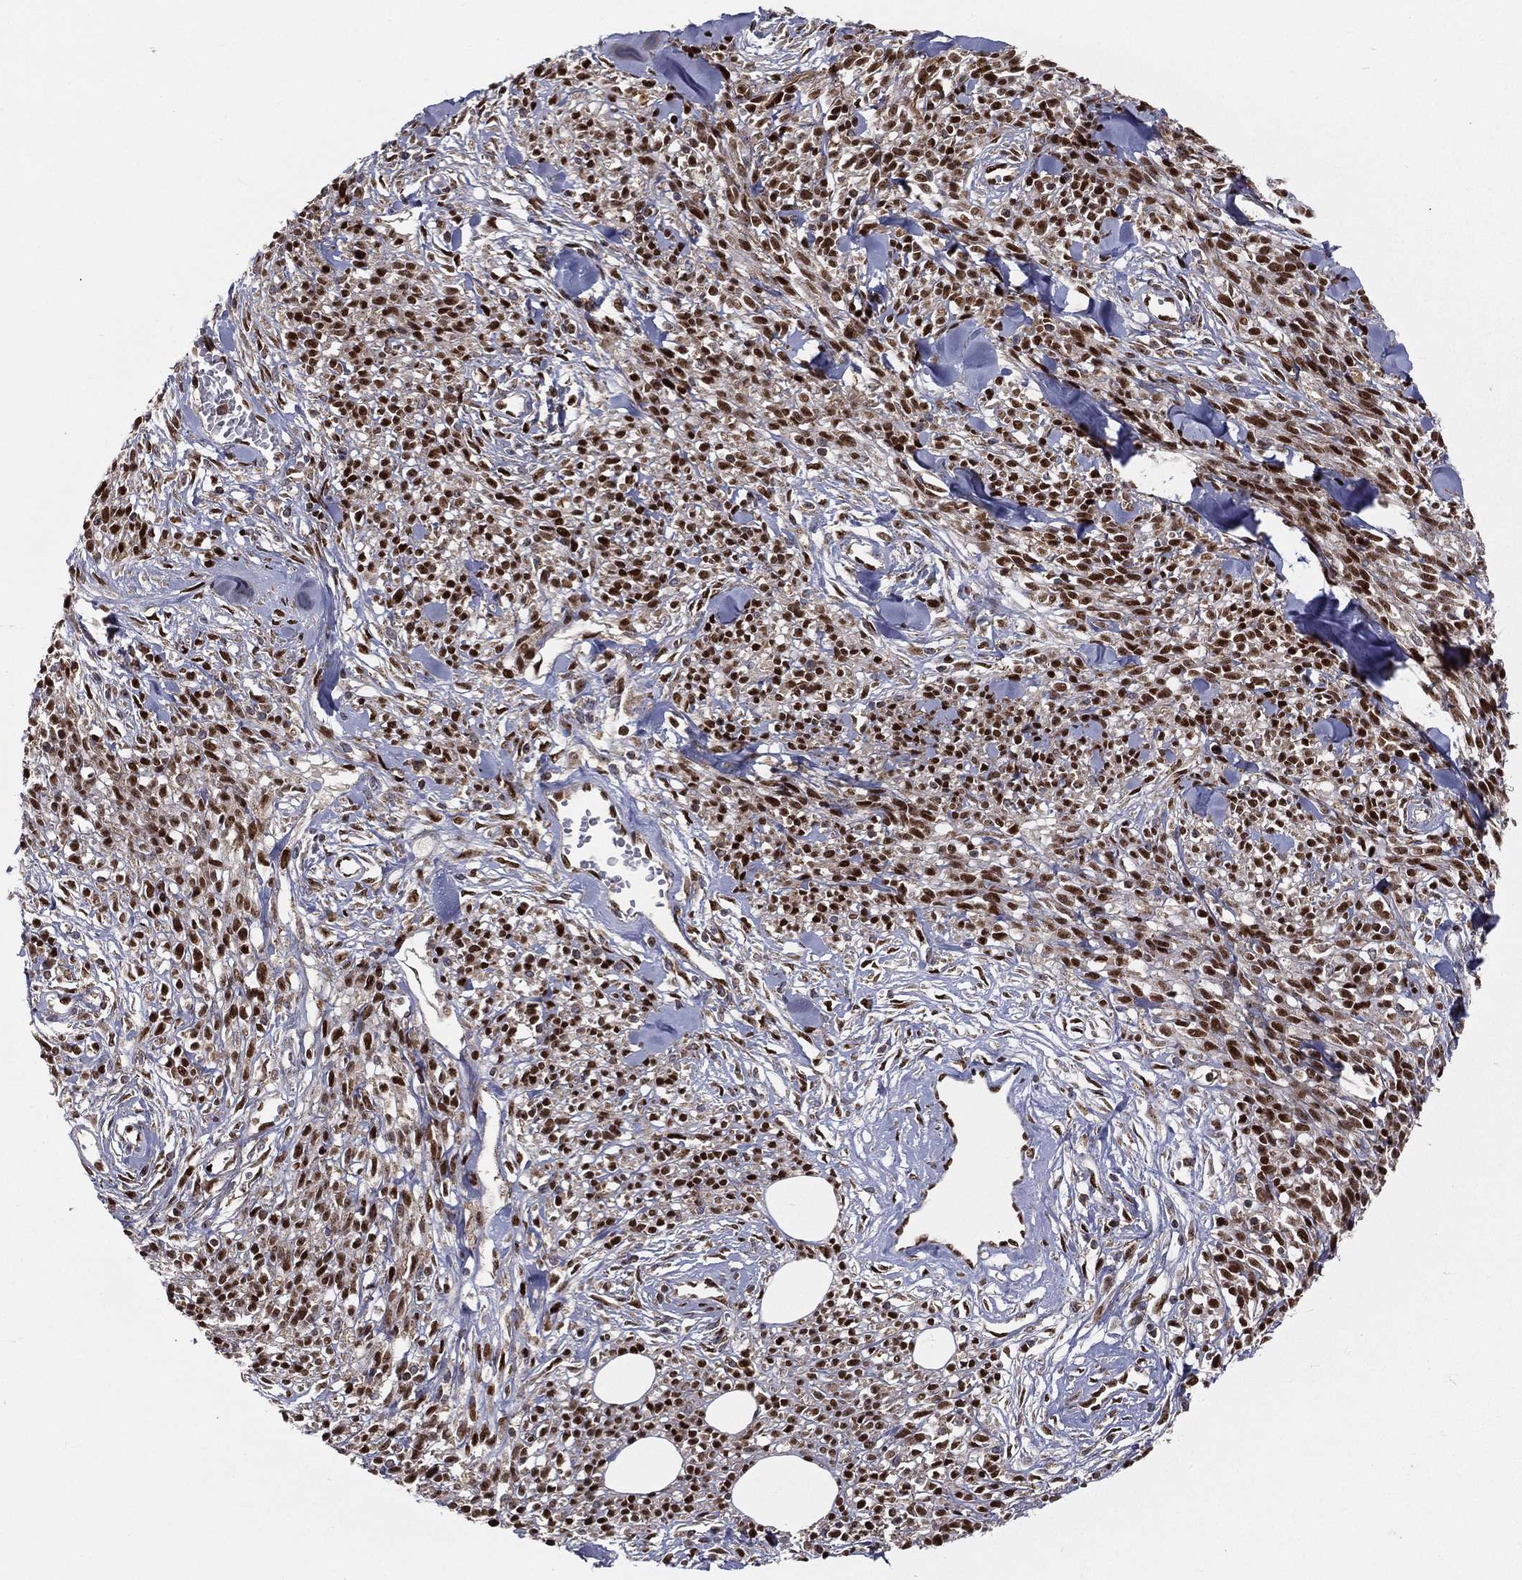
{"staining": {"intensity": "strong", "quantity": ">75%", "location": "nuclear"}, "tissue": "melanoma", "cell_type": "Tumor cells", "image_type": "cancer", "snomed": [{"axis": "morphology", "description": "Malignant melanoma, NOS"}, {"axis": "topography", "description": "Skin"}, {"axis": "topography", "description": "Skin of trunk"}], "caption": "Human malignant melanoma stained with a protein marker displays strong staining in tumor cells.", "gene": "ZEB1", "patient": {"sex": "male", "age": 74}}